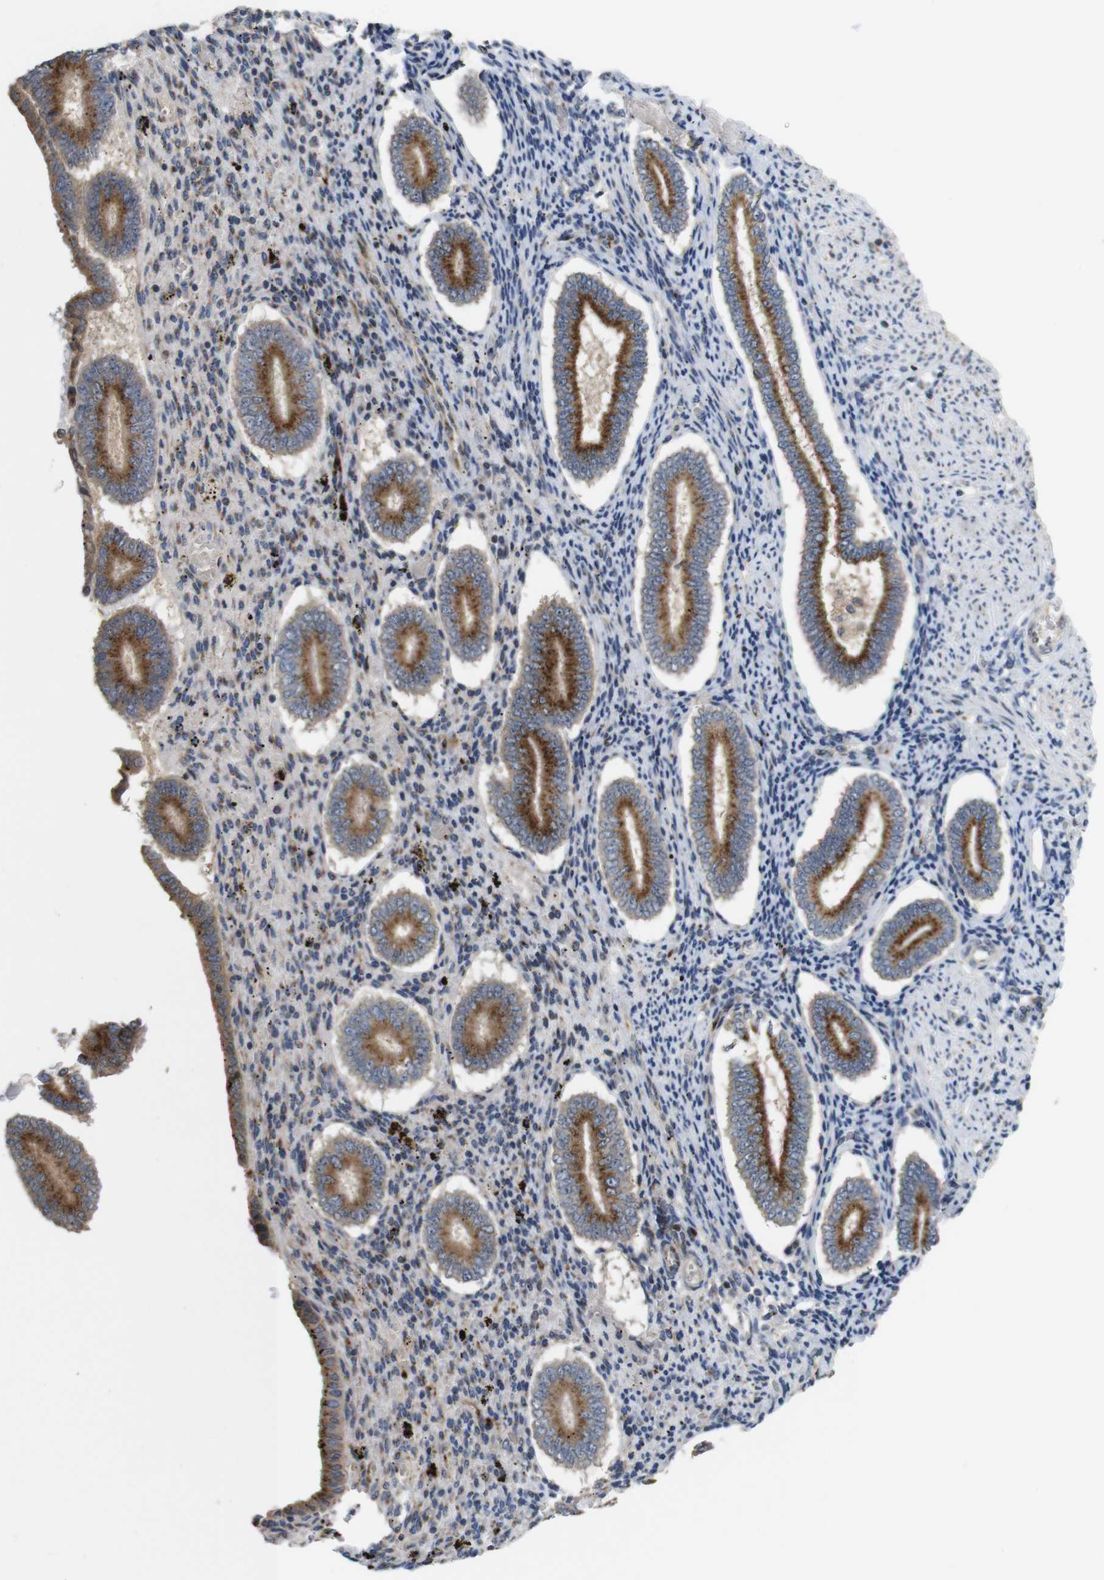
{"staining": {"intensity": "negative", "quantity": "none", "location": "none"}, "tissue": "endometrium", "cell_type": "Cells in endometrial stroma", "image_type": "normal", "snomed": [{"axis": "morphology", "description": "Normal tissue, NOS"}, {"axis": "topography", "description": "Endometrium"}], "caption": "Protein analysis of normal endometrium exhibits no significant expression in cells in endometrial stroma.", "gene": "EFCAB14", "patient": {"sex": "female", "age": 42}}